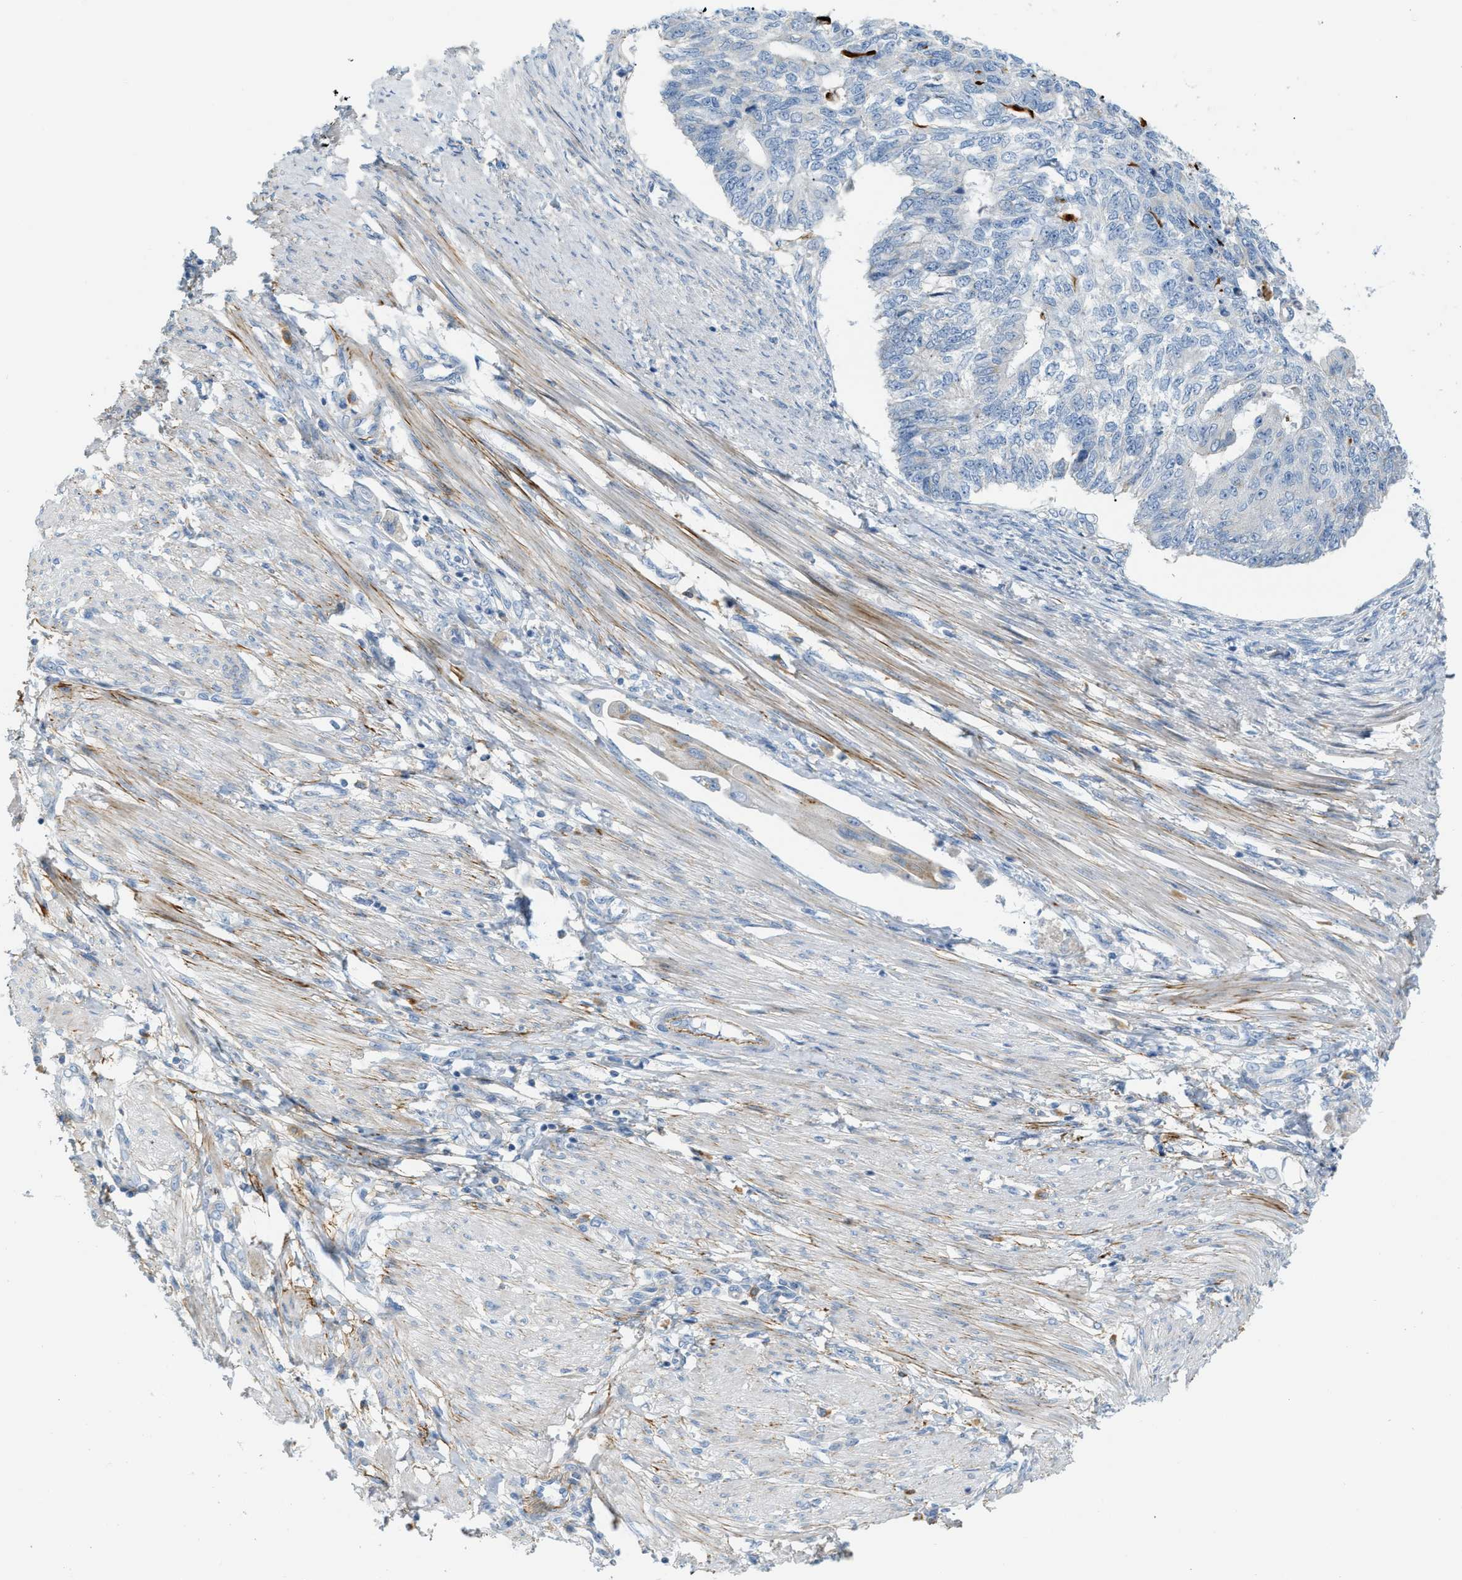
{"staining": {"intensity": "negative", "quantity": "none", "location": "none"}, "tissue": "endometrial cancer", "cell_type": "Tumor cells", "image_type": "cancer", "snomed": [{"axis": "morphology", "description": "Adenocarcinoma, NOS"}, {"axis": "topography", "description": "Endometrium"}], "caption": "An image of endometrial cancer stained for a protein reveals no brown staining in tumor cells.", "gene": "LMBRD1", "patient": {"sex": "female", "age": 32}}